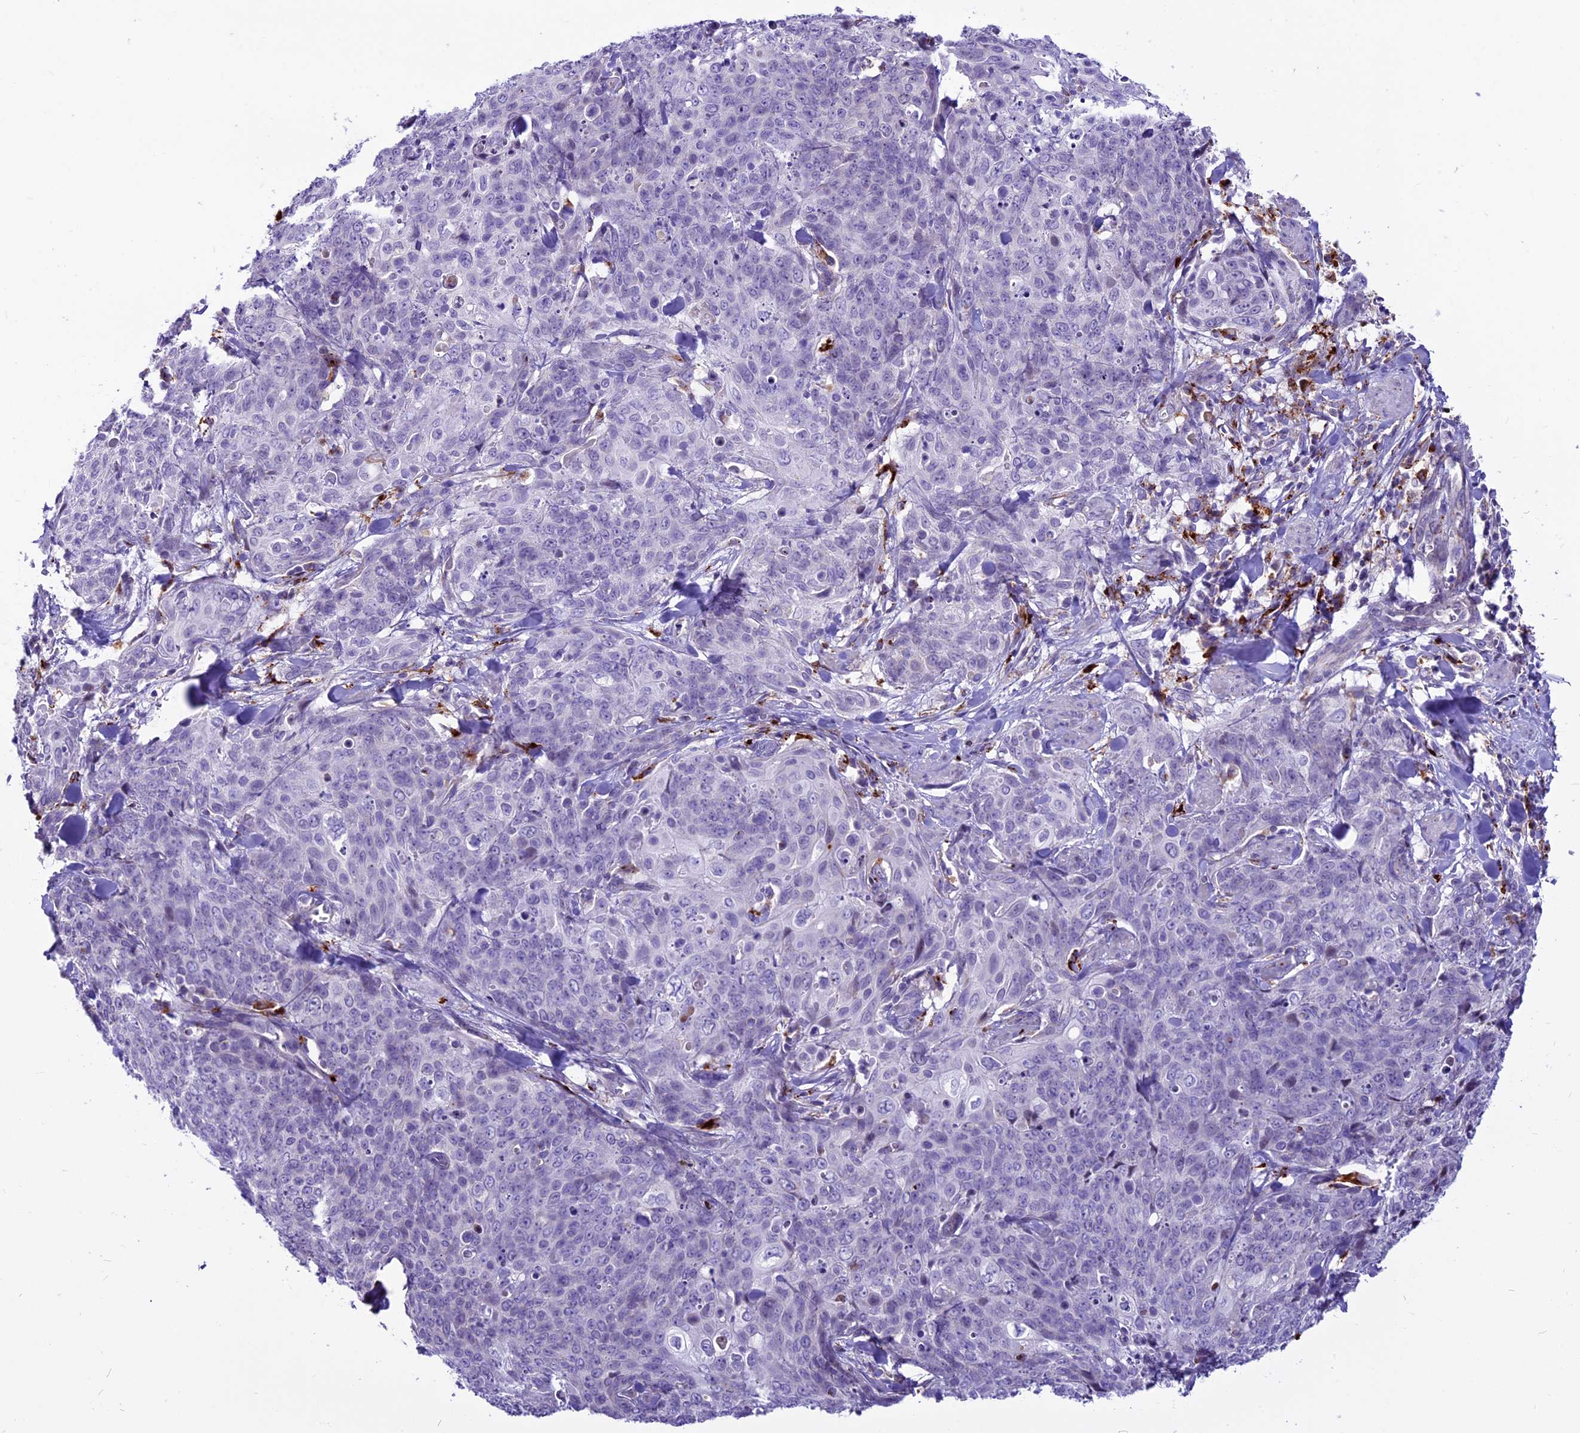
{"staining": {"intensity": "negative", "quantity": "none", "location": "none"}, "tissue": "skin cancer", "cell_type": "Tumor cells", "image_type": "cancer", "snomed": [{"axis": "morphology", "description": "Squamous cell carcinoma, NOS"}, {"axis": "topography", "description": "Skin"}, {"axis": "topography", "description": "Vulva"}], "caption": "The histopathology image displays no staining of tumor cells in squamous cell carcinoma (skin). (Immunohistochemistry, brightfield microscopy, high magnification).", "gene": "THRSP", "patient": {"sex": "female", "age": 85}}